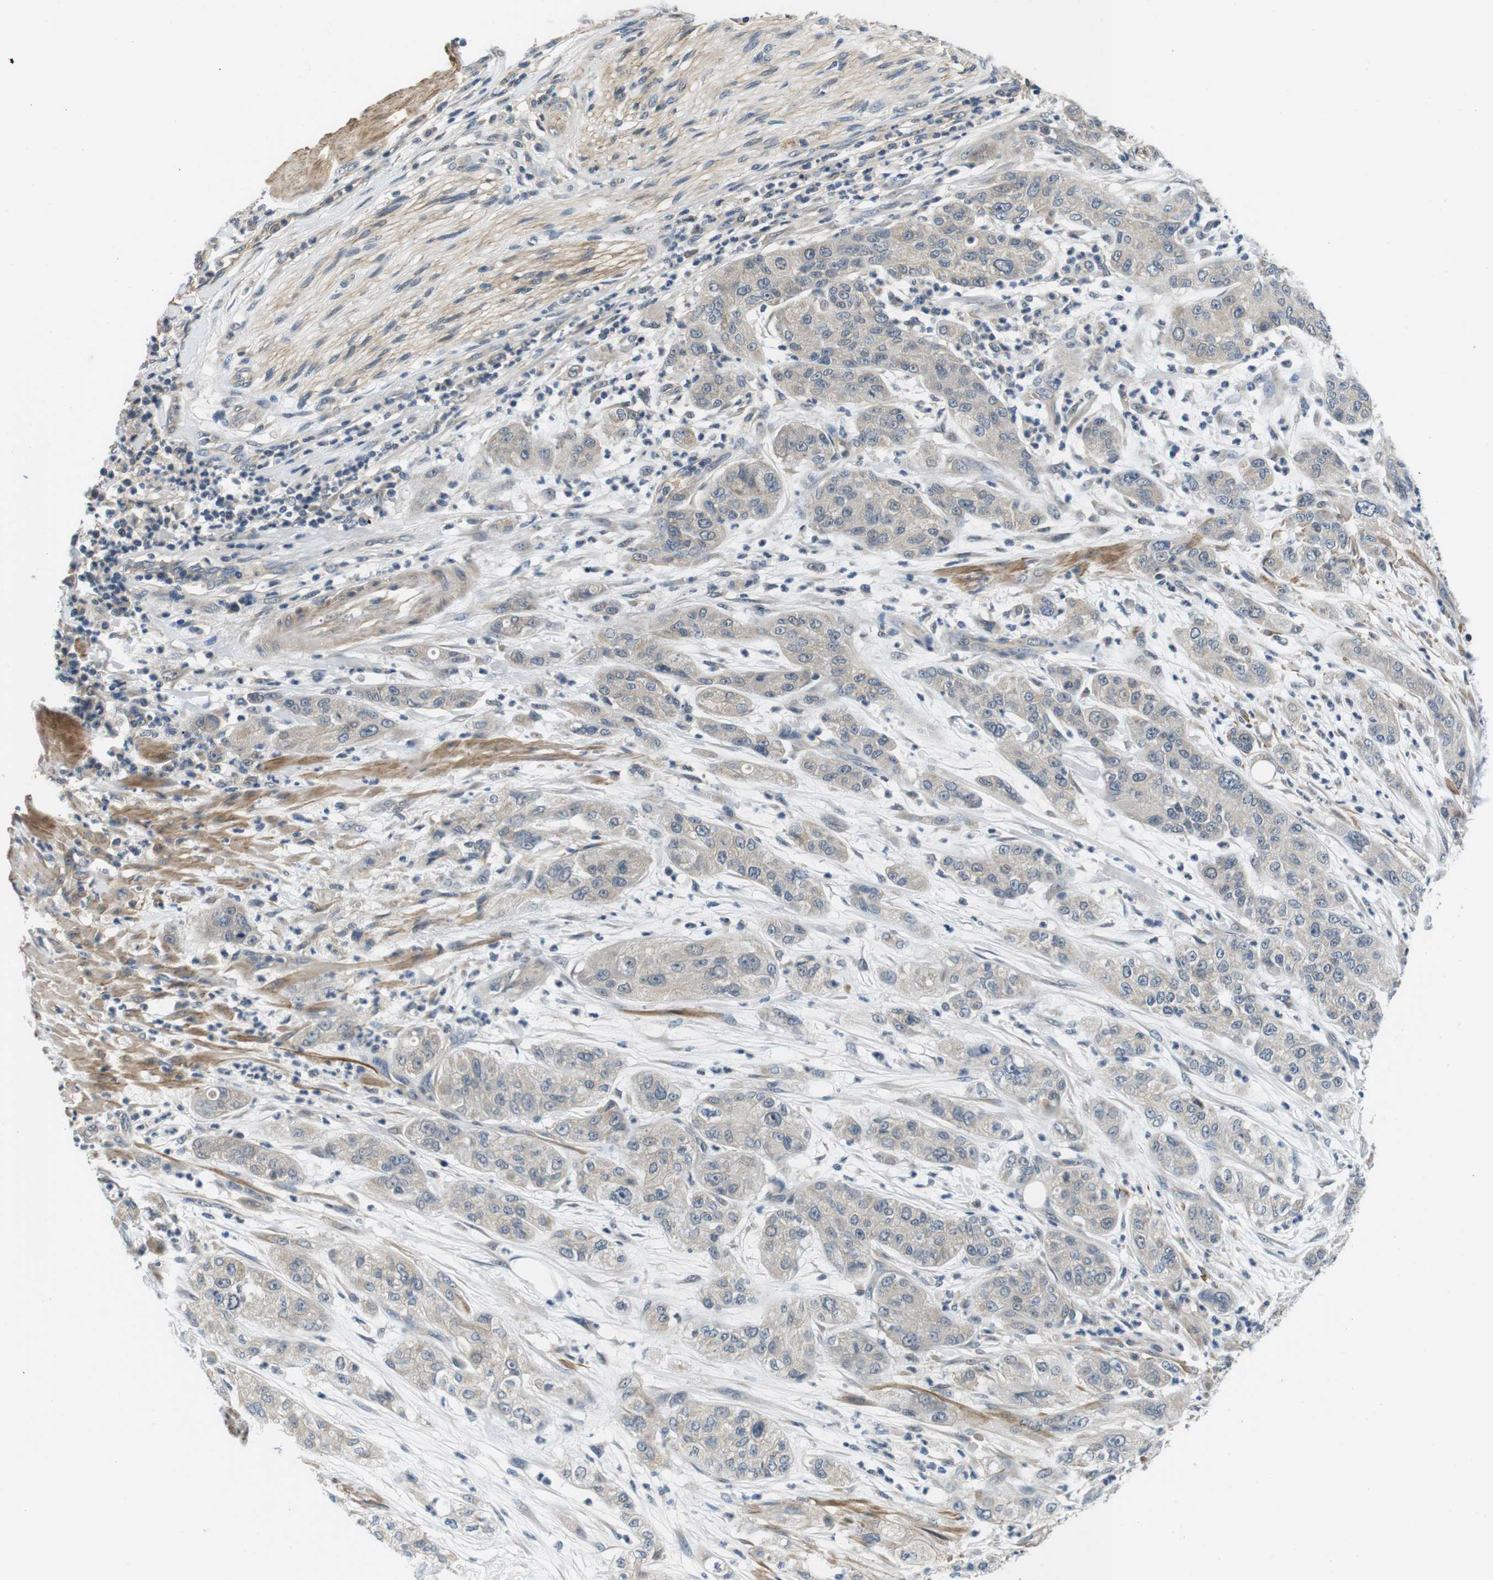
{"staining": {"intensity": "weak", "quantity": "<25%", "location": "cytoplasmic/membranous"}, "tissue": "pancreatic cancer", "cell_type": "Tumor cells", "image_type": "cancer", "snomed": [{"axis": "morphology", "description": "Adenocarcinoma, NOS"}, {"axis": "topography", "description": "Pancreas"}], "caption": "IHC of adenocarcinoma (pancreatic) shows no staining in tumor cells.", "gene": "DTNA", "patient": {"sex": "female", "age": 78}}